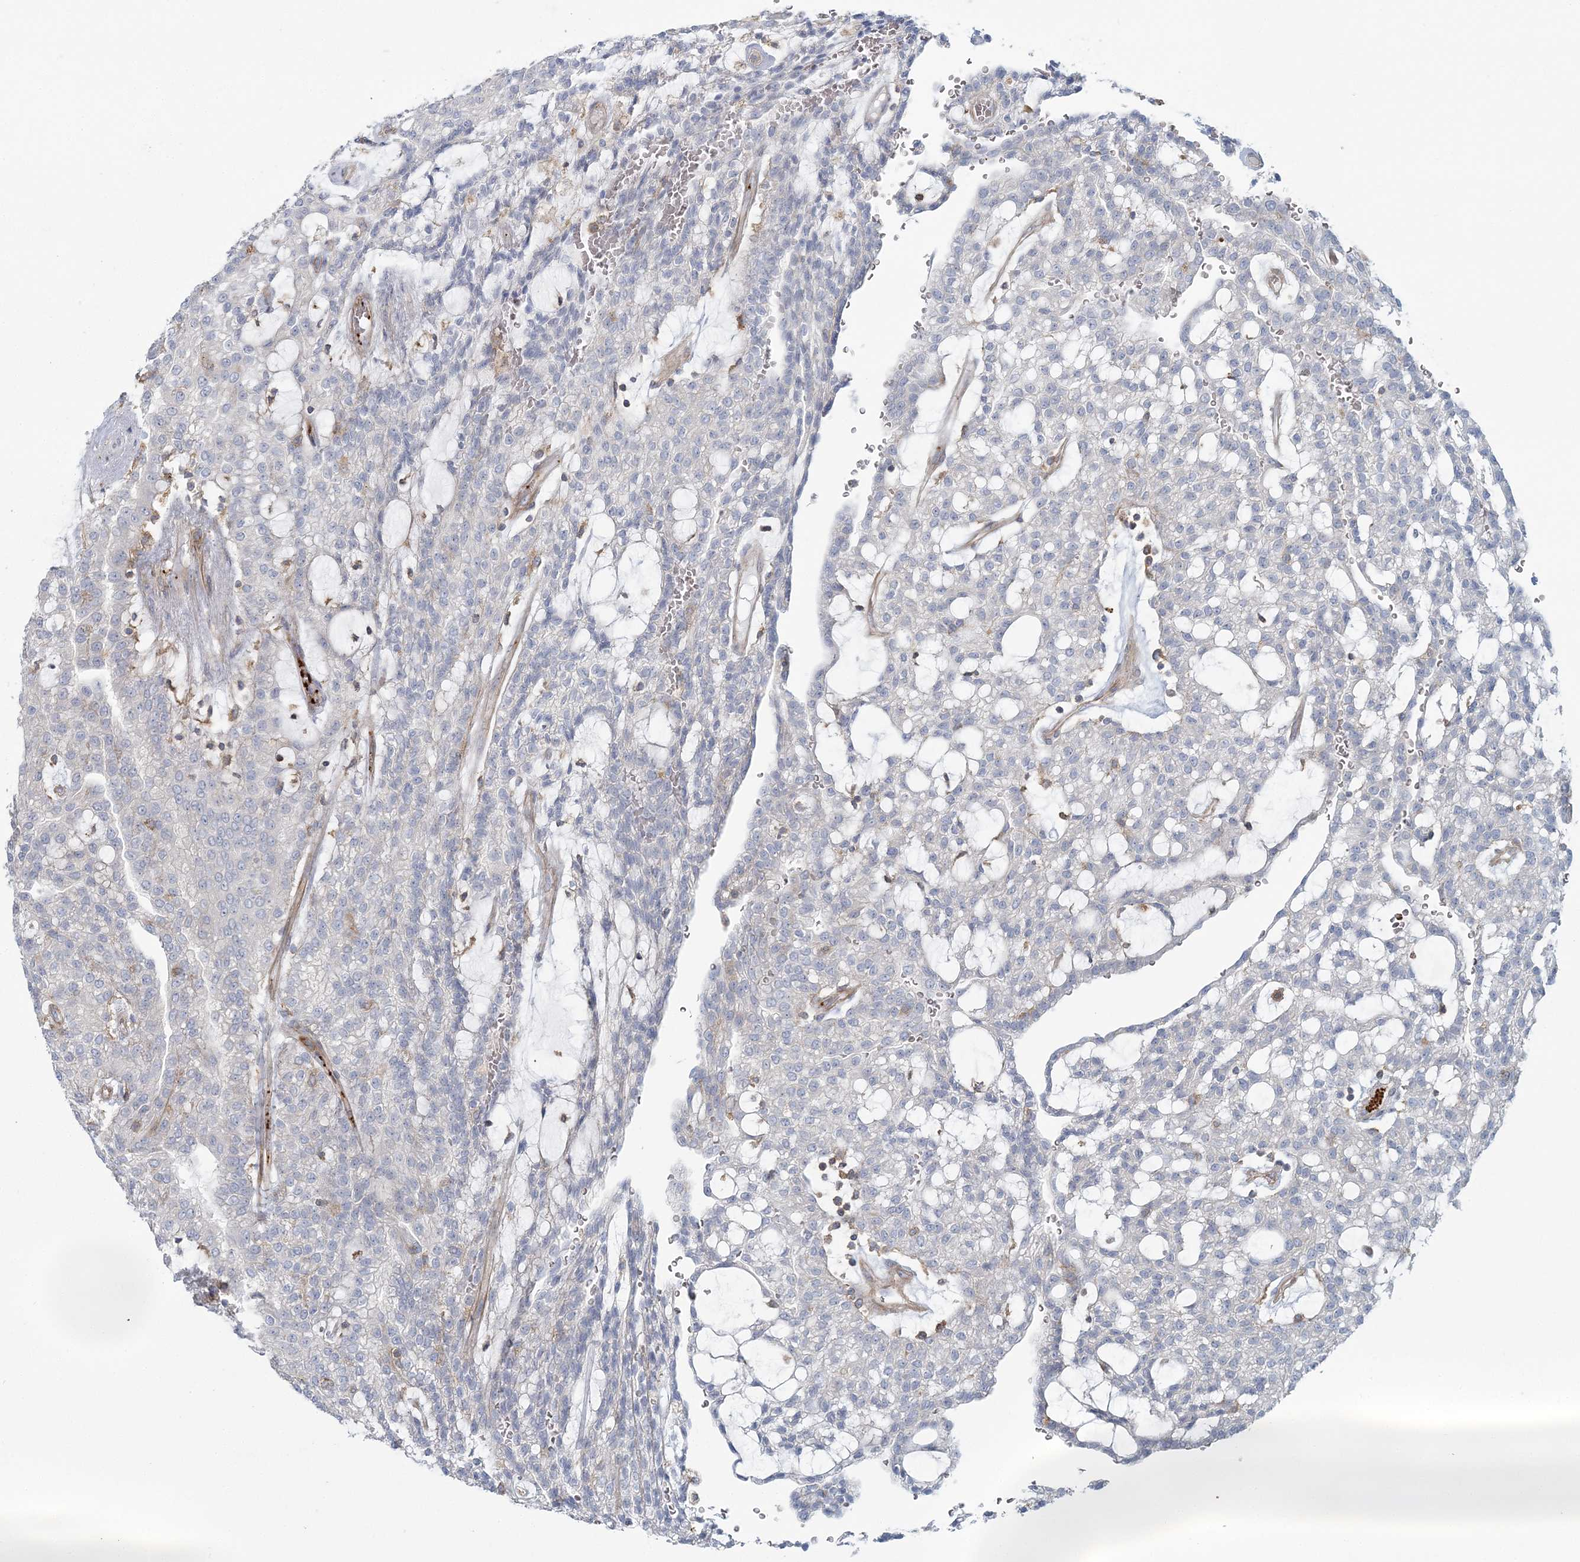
{"staining": {"intensity": "negative", "quantity": "none", "location": "none"}, "tissue": "renal cancer", "cell_type": "Tumor cells", "image_type": "cancer", "snomed": [{"axis": "morphology", "description": "Adenocarcinoma, NOS"}, {"axis": "topography", "description": "Kidney"}], "caption": "Protein analysis of adenocarcinoma (renal) displays no significant expression in tumor cells. (Immunohistochemistry, brightfield microscopy, high magnification).", "gene": "CUEDC2", "patient": {"sex": "male", "age": 63}}